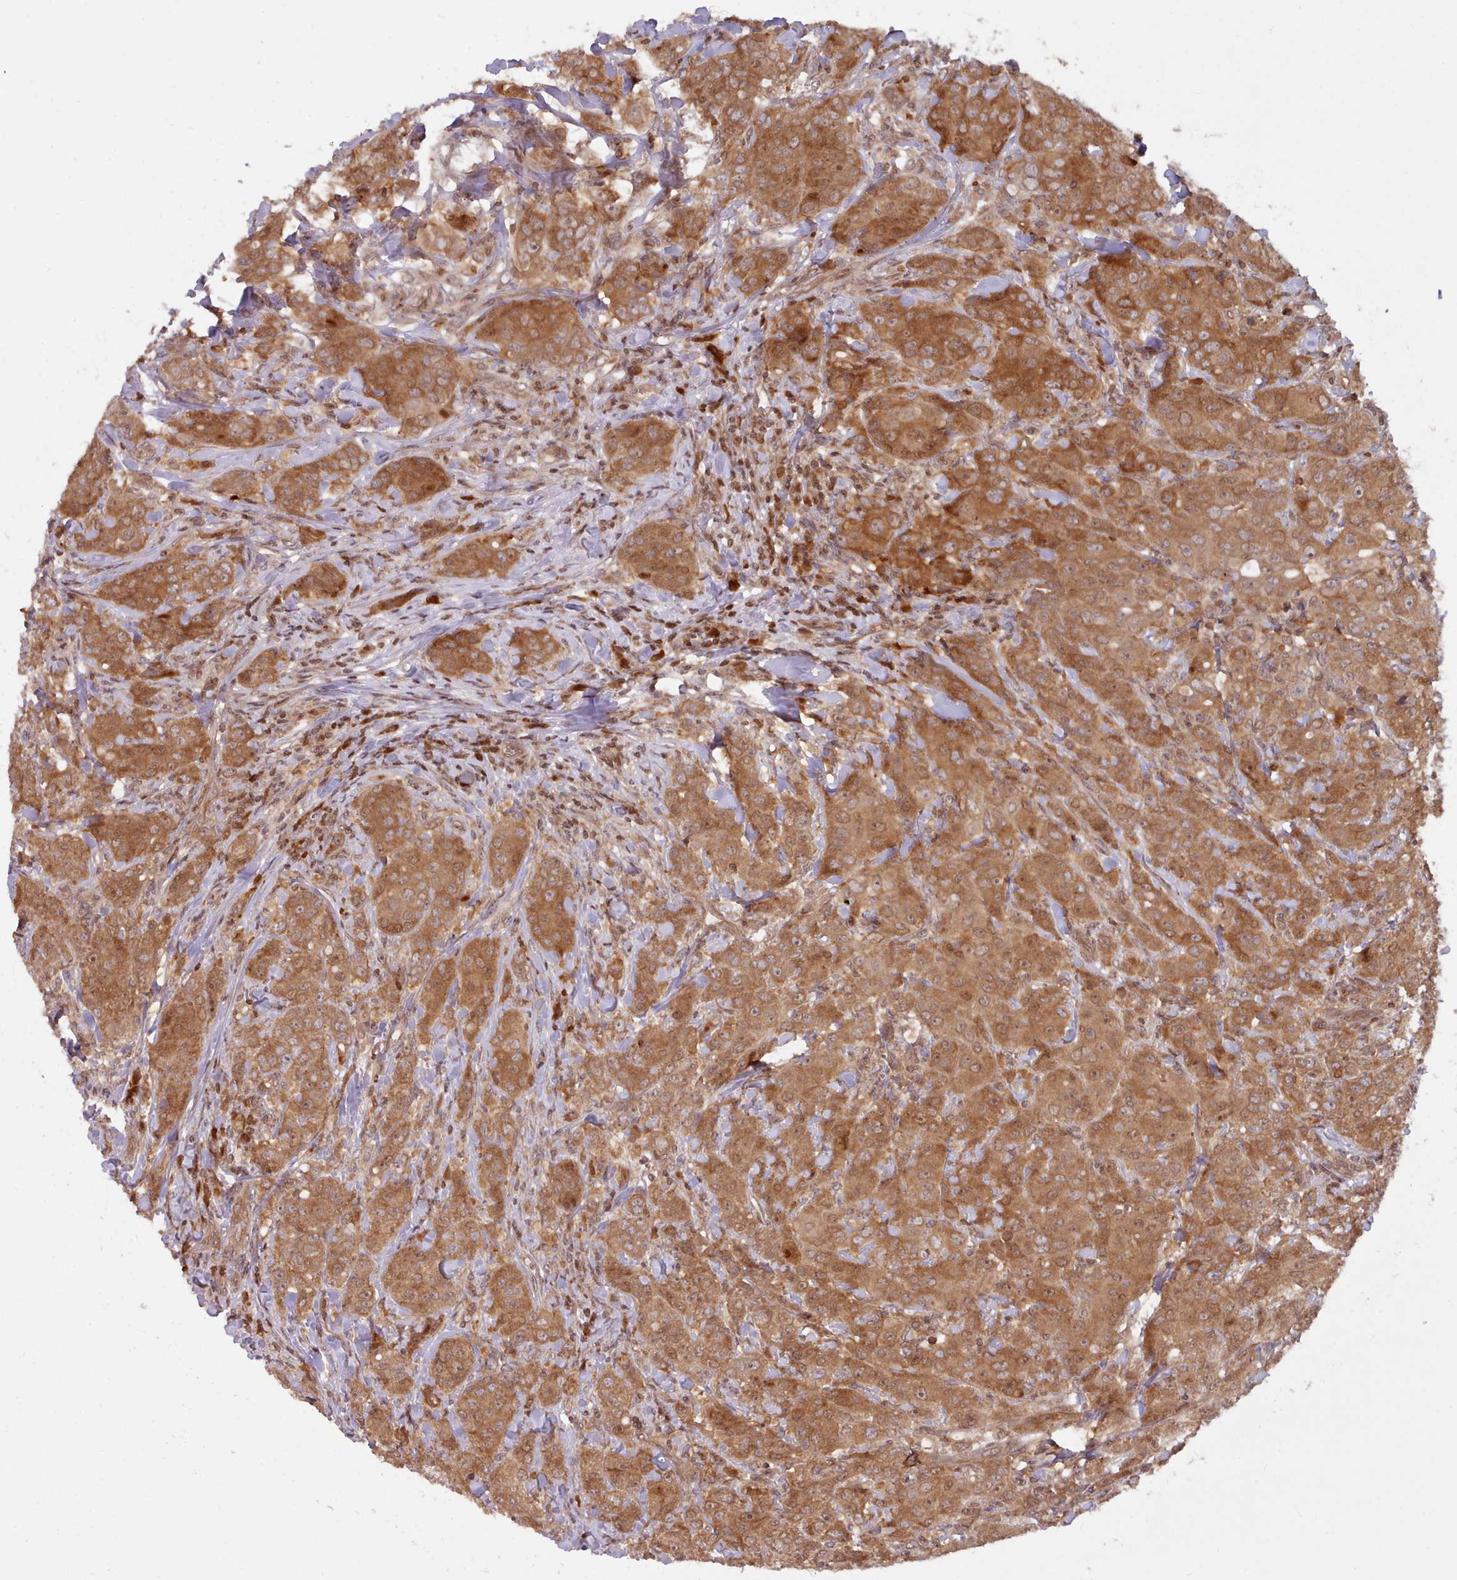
{"staining": {"intensity": "moderate", "quantity": ">75%", "location": "cytoplasmic/membranous,nuclear"}, "tissue": "breast cancer", "cell_type": "Tumor cells", "image_type": "cancer", "snomed": [{"axis": "morphology", "description": "Duct carcinoma"}, {"axis": "topography", "description": "Breast"}], "caption": "A high-resolution image shows immunohistochemistry (IHC) staining of breast invasive ductal carcinoma, which shows moderate cytoplasmic/membranous and nuclear staining in about >75% of tumor cells.", "gene": "UBE2G1", "patient": {"sex": "female", "age": 43}}